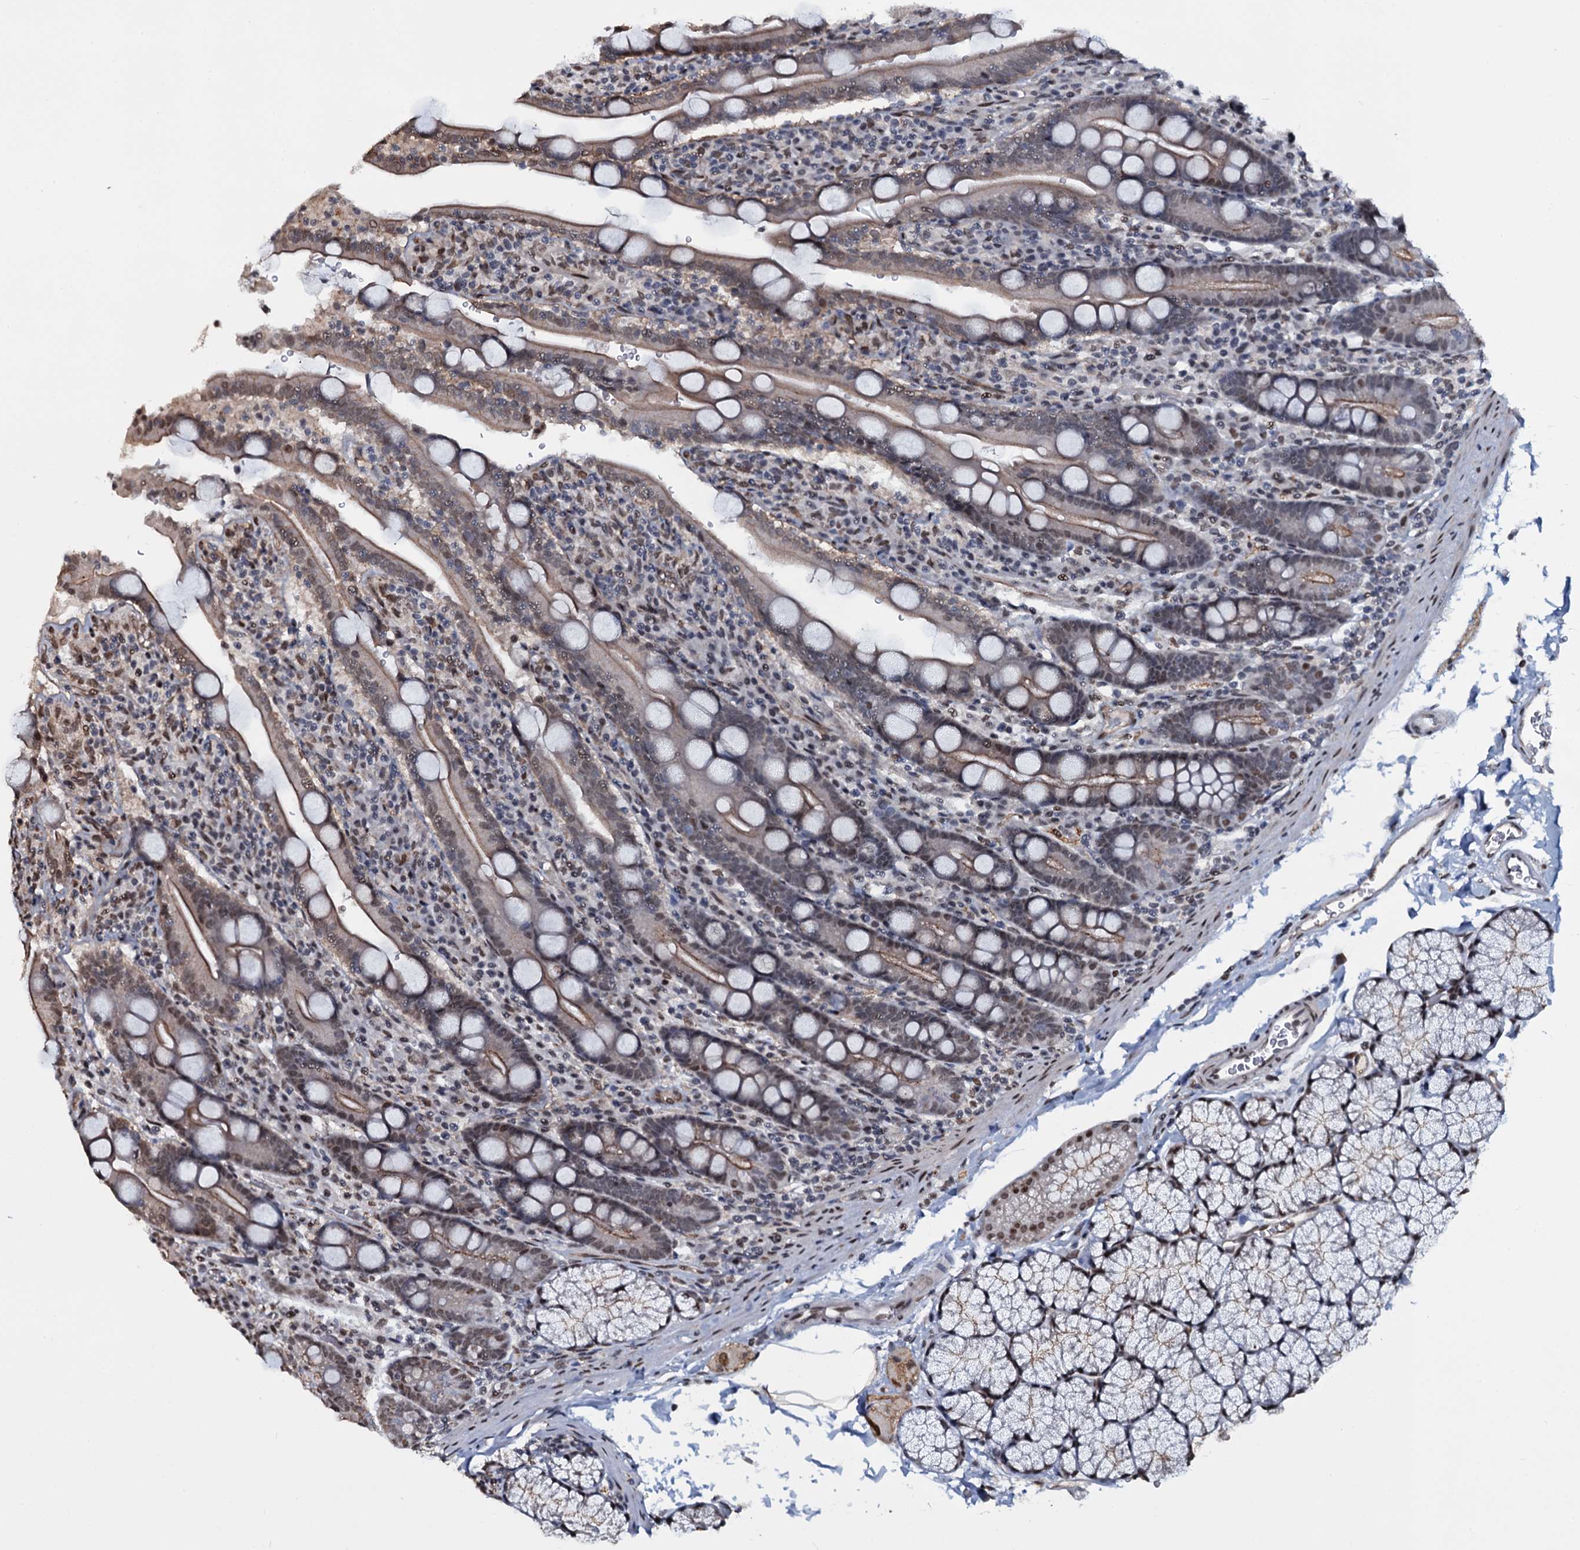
{"staining": {"intensity": "moderate", "quantity": "25%-75%", "location": "cytoplasmic/membranous,nuclear"}, "tissue": "duodenum", "cell_type": "Glandular cells", "image_type": "normal", "snomed": [{"axis": "morphology", "description": "Normal tissue, NOS"}, {"axis": "topography", "description": "Duodenum"}], "caption": "A photomicrograph of duodenum stained for a protein reveals moderate cytoplasmic/membranous,nuclear brown staining in glandular cells.", "gene": "SH2D4B", "patient": {"sex": "male", "age": 35}}